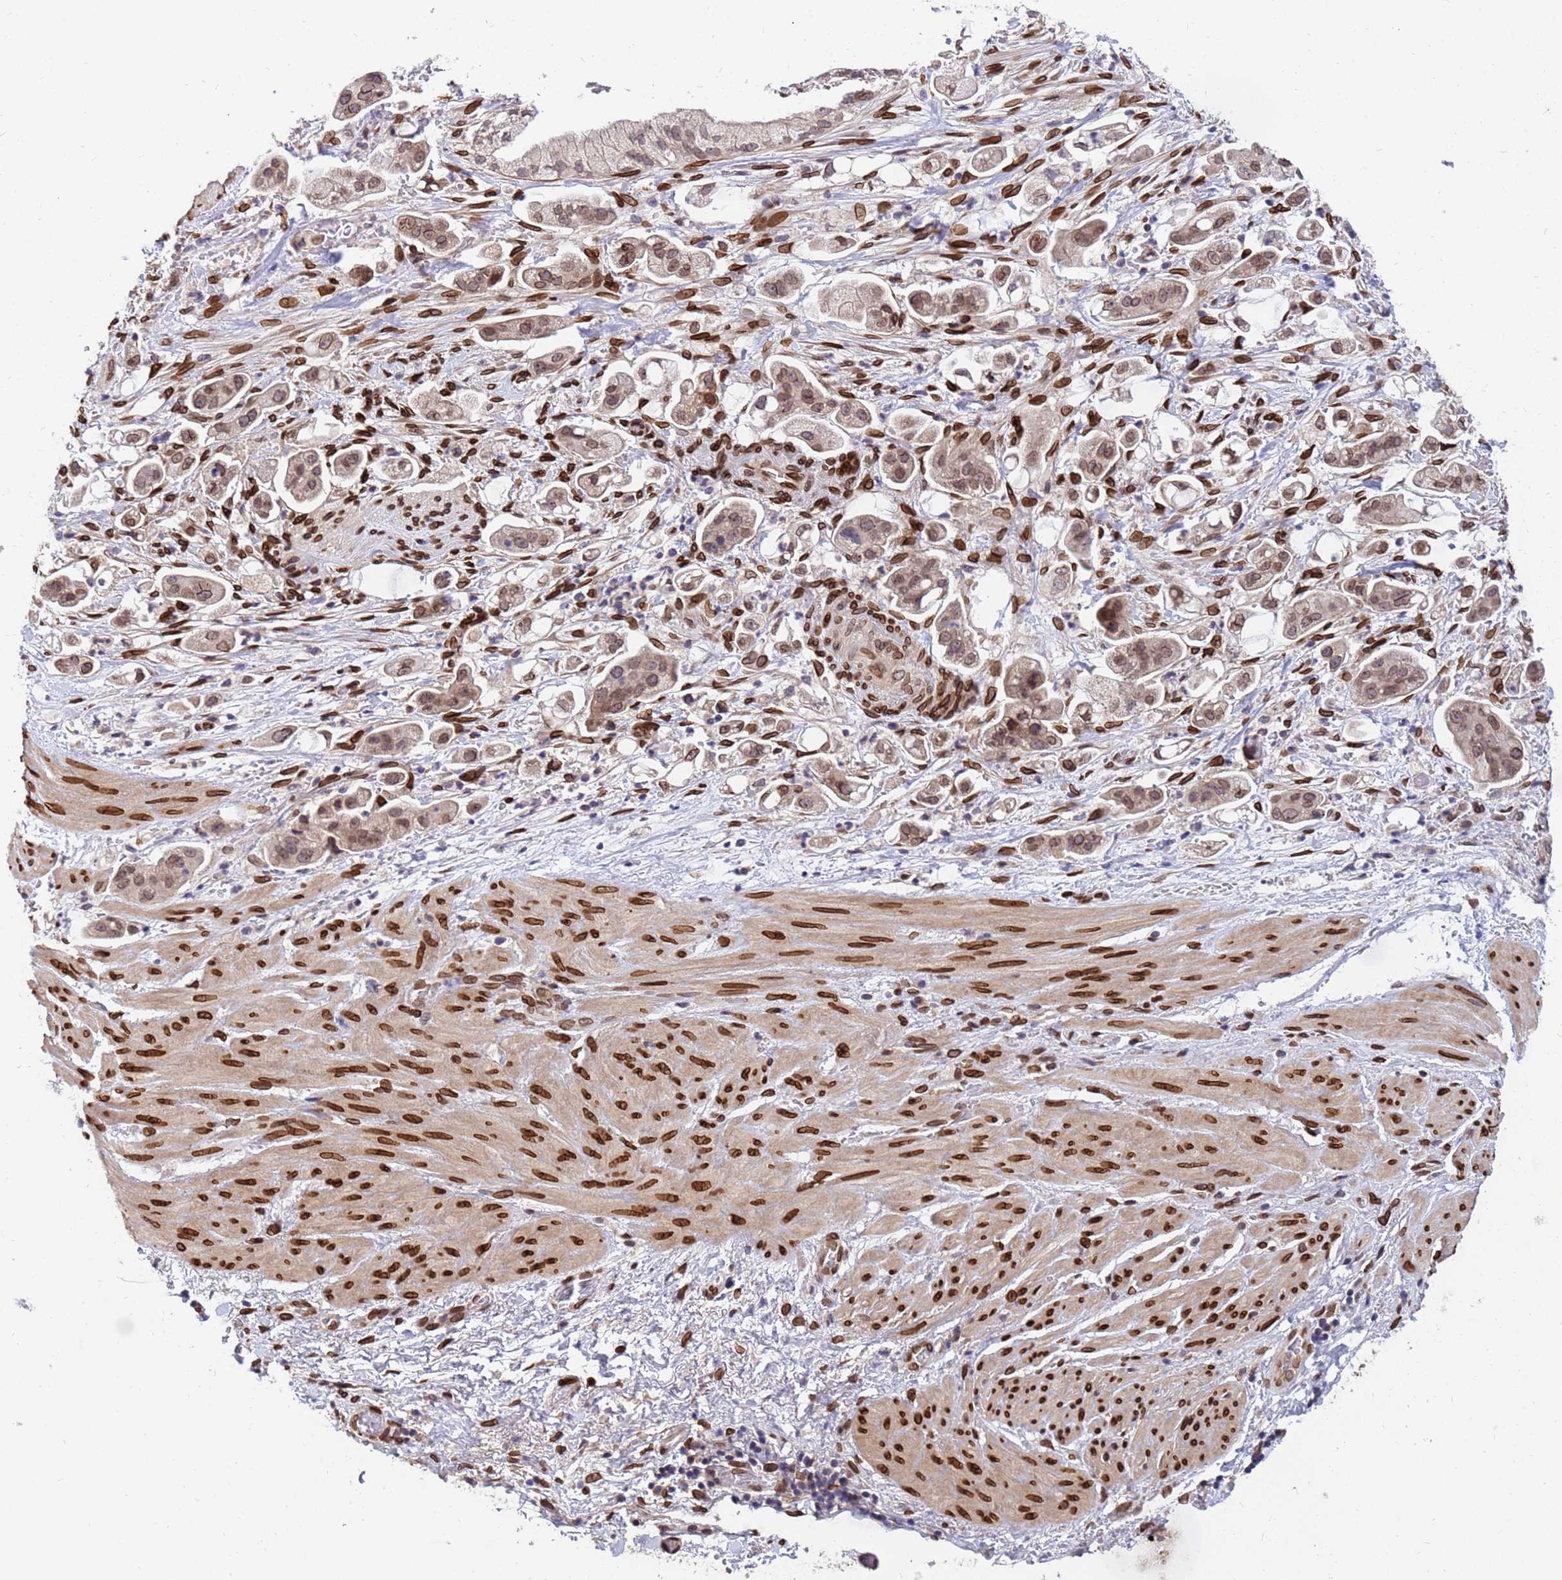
{"staining": {"intensity": "moderate", "quantity": ">75%", "location": "cytoplasmic/membranous,nuclear"}, "tissue": "stomach cancer", "cell_type": "Tumor cells", "image_type": "cancer", "snomed": [{"axis": "morphology", "description": "Adenocarcinoma, NOS"}, {"axis": "topography", "description": "Stomach"}], "caption": "Human stomach cancer (adenocarcinoma) stained with a protein marker exhibits moderate staining in tumor cells.", "gene": "GPR135", "patient": {"sex": "male", "age": 62}}